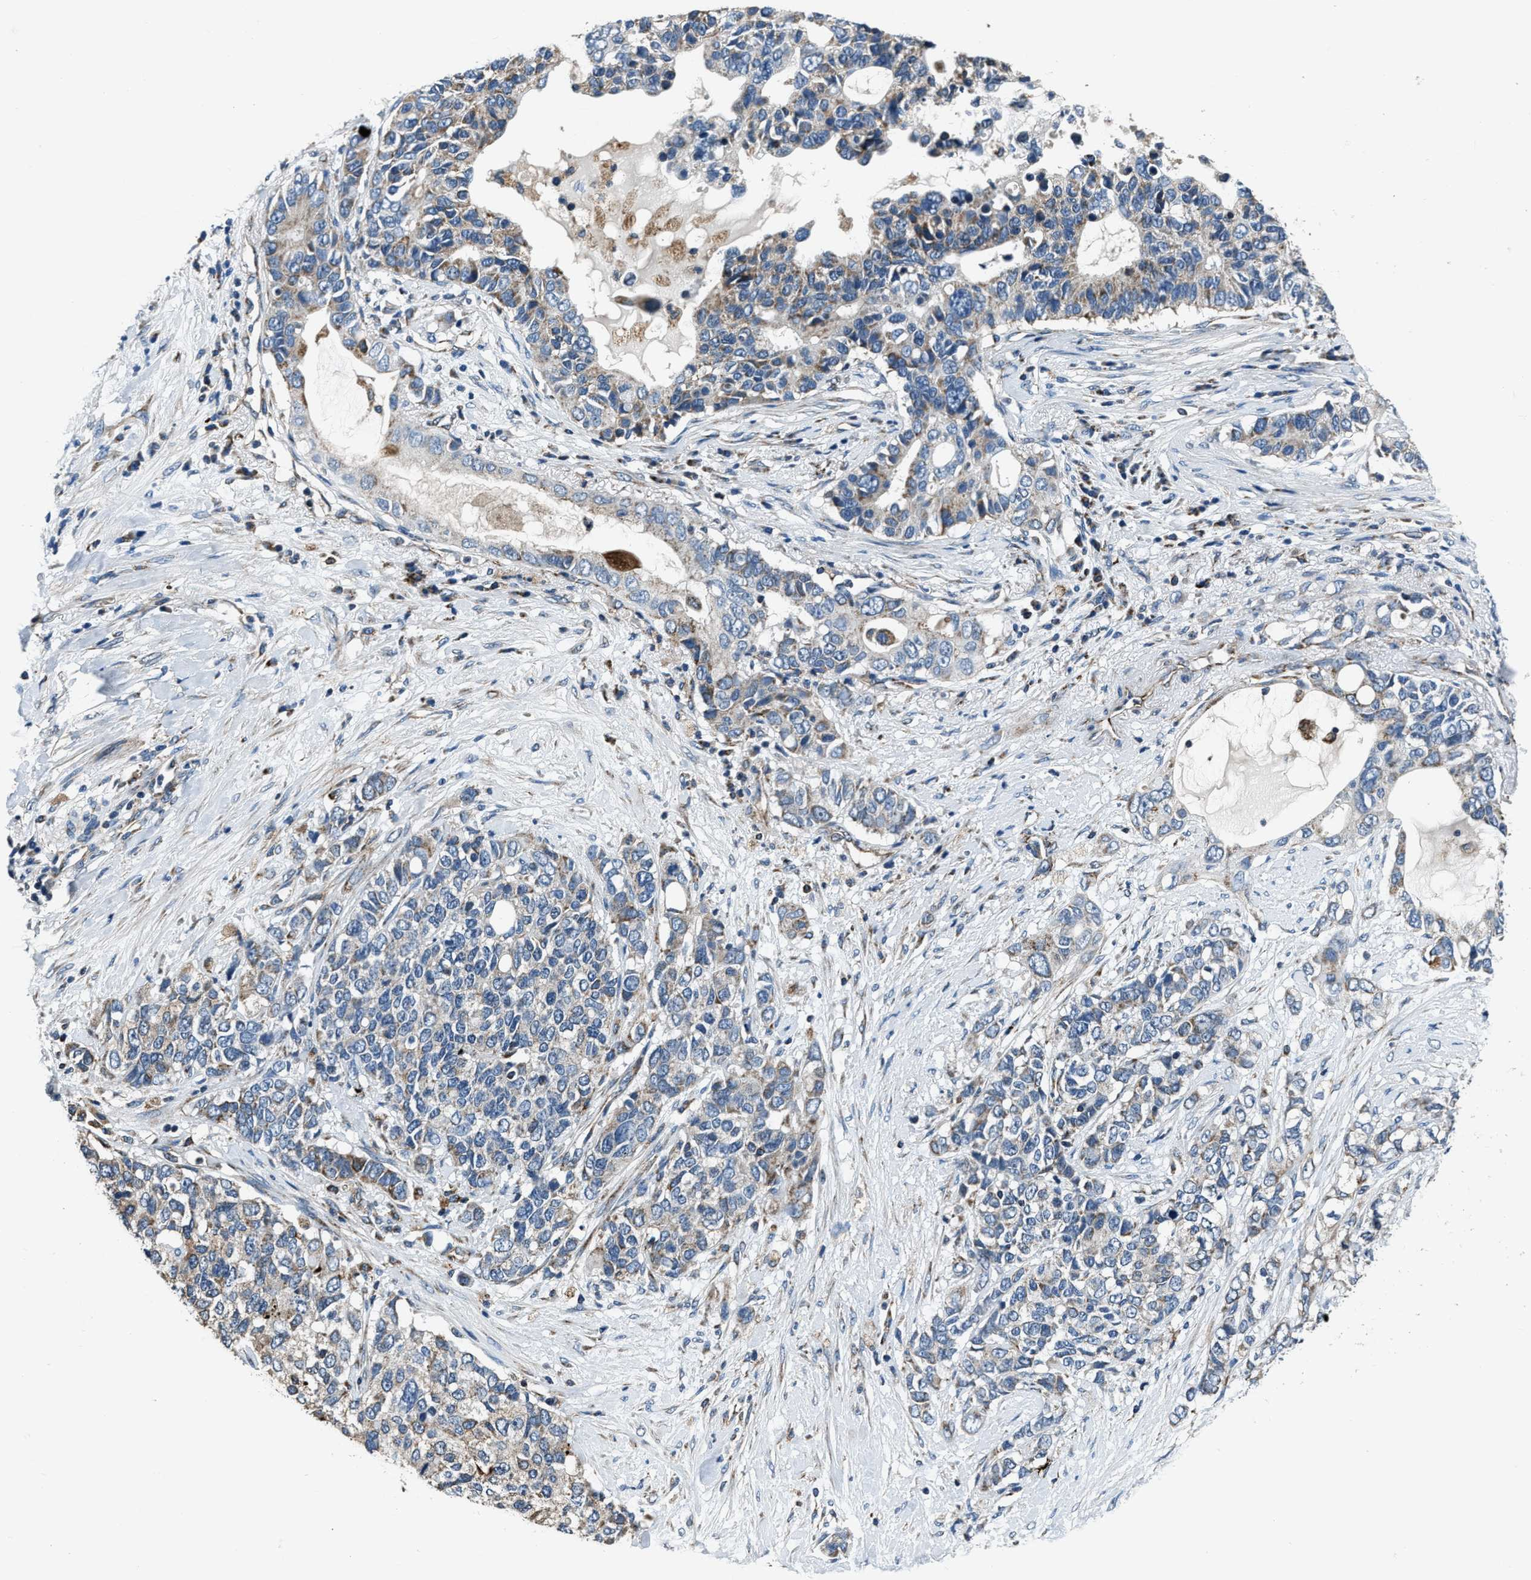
{"staining": {"intensity": "weak", "quantity": "<25%", "location": "cytoplasmic/membranous"}, "tissue": "pancreatic cancer", "cell_type": "Tumor cells", "image_type": "cancer", "snomed": [{"axis": "morphology", "description": "Adenocarcinoma, NOS"}, {"axis": "topography", "description": "Pancreas"}], "caption": "Pancreatic cancer stained for a protein using immunohistochemistry (IHC) exhibits no positivity tumor cells.", "gene": "OGDH", "patient": {"sex": "female", "age": 56}}